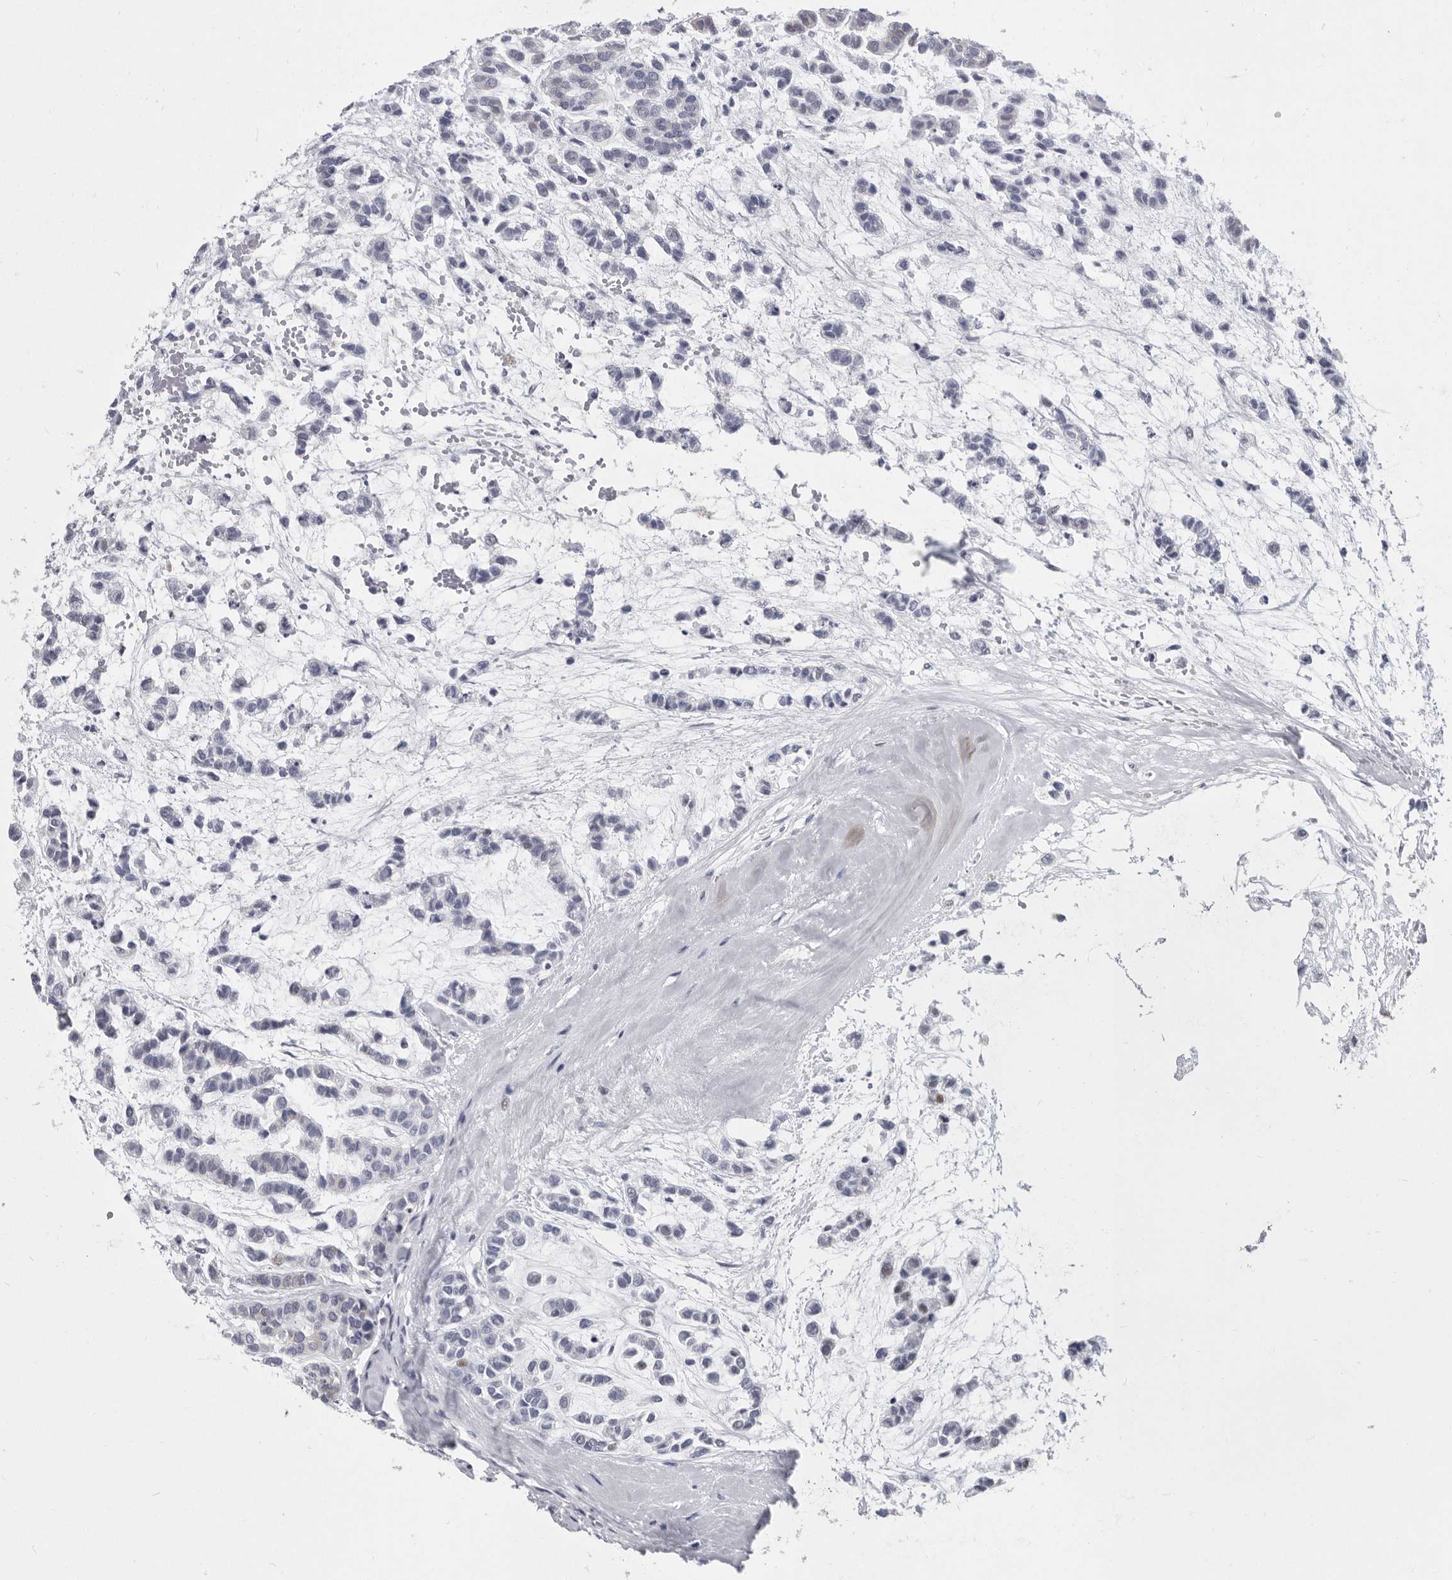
{"staining": {"intensity": "moderate", "quantity": "<25%", "location": "cytoplasmic/membranous"}, "tissue": "head and neck cancer", "cell_type": "Tumor cells", "image_type": "cancer", "snomed": [{"axis": "morphology", "description": "Adenocarcinoma, NOS"}, {"axis": "morphology", "description": "Adenoma, NOS"}, {"axis": "topography", "description": "Head-Neck"}], "caption": "This photomicrograph reveals IHC staining of human head and neck adenoma, with low moderate cytoplasmic/membranous staining in about <25% of tumor cells.", "gene": "WRAP73", "patient": {"sex": "female", "age": 55}}